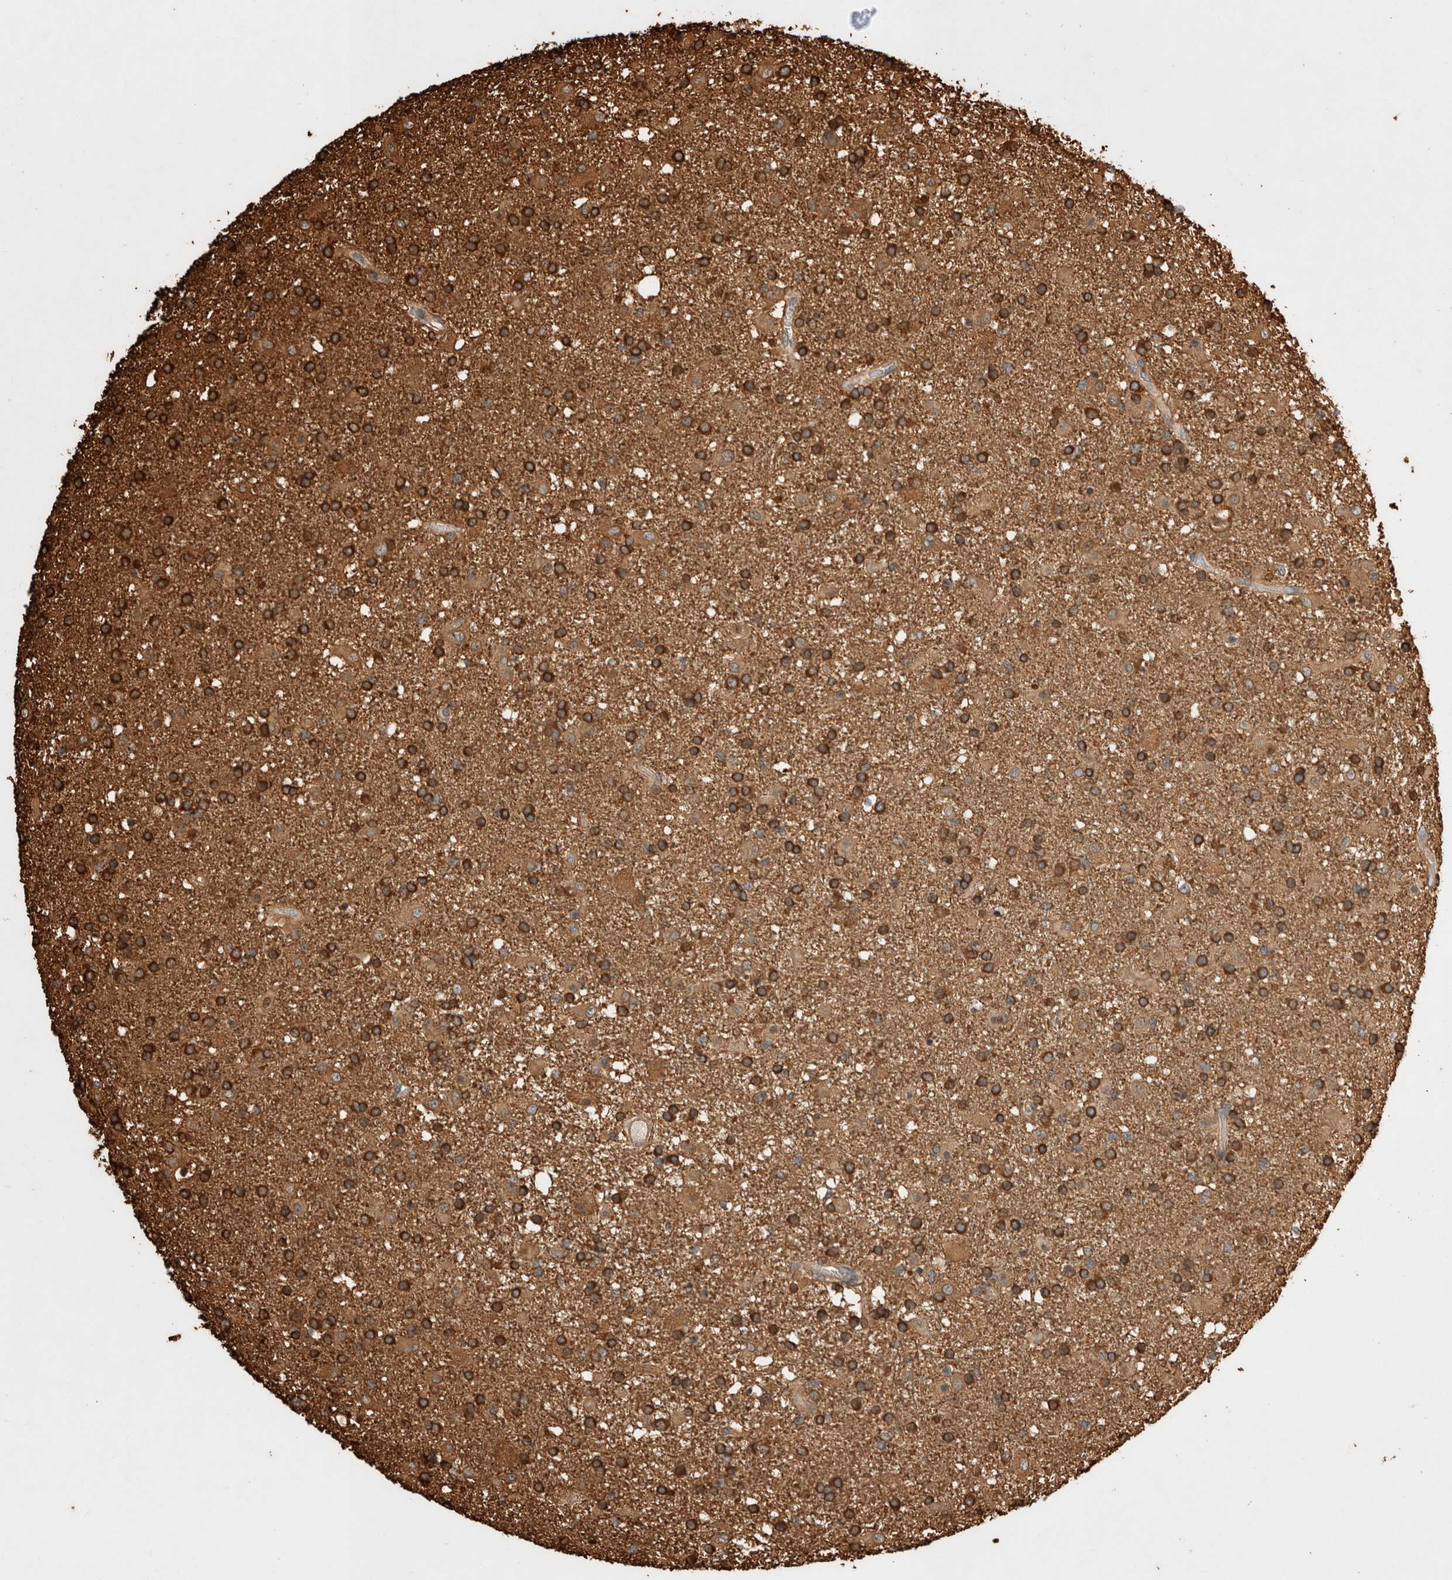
{"staining": {"intensity": "moderate", "quantity": ">75%", "location": "cytoplasmic/membranous"}, "tissue": "glioma", "cell_type": "Tumor cells", "image_type": "cancer", "snomed": [{"axis": "morphology", "description": "Glioma, malignant, Low grade"}, {"axis": "topography", "description": "Brain"}], "caption": "Glioma was stained to show a protein in brown. There is medium levels of moderate cytoplasmic/membranous staining in approximately >75% of tumor cells. Immunohistochemistry (ihc) stains the protein in brown and the nuclei are stained blue.", "gene": "ZNF397", "patient": {"sex": "male", "age": 65}}